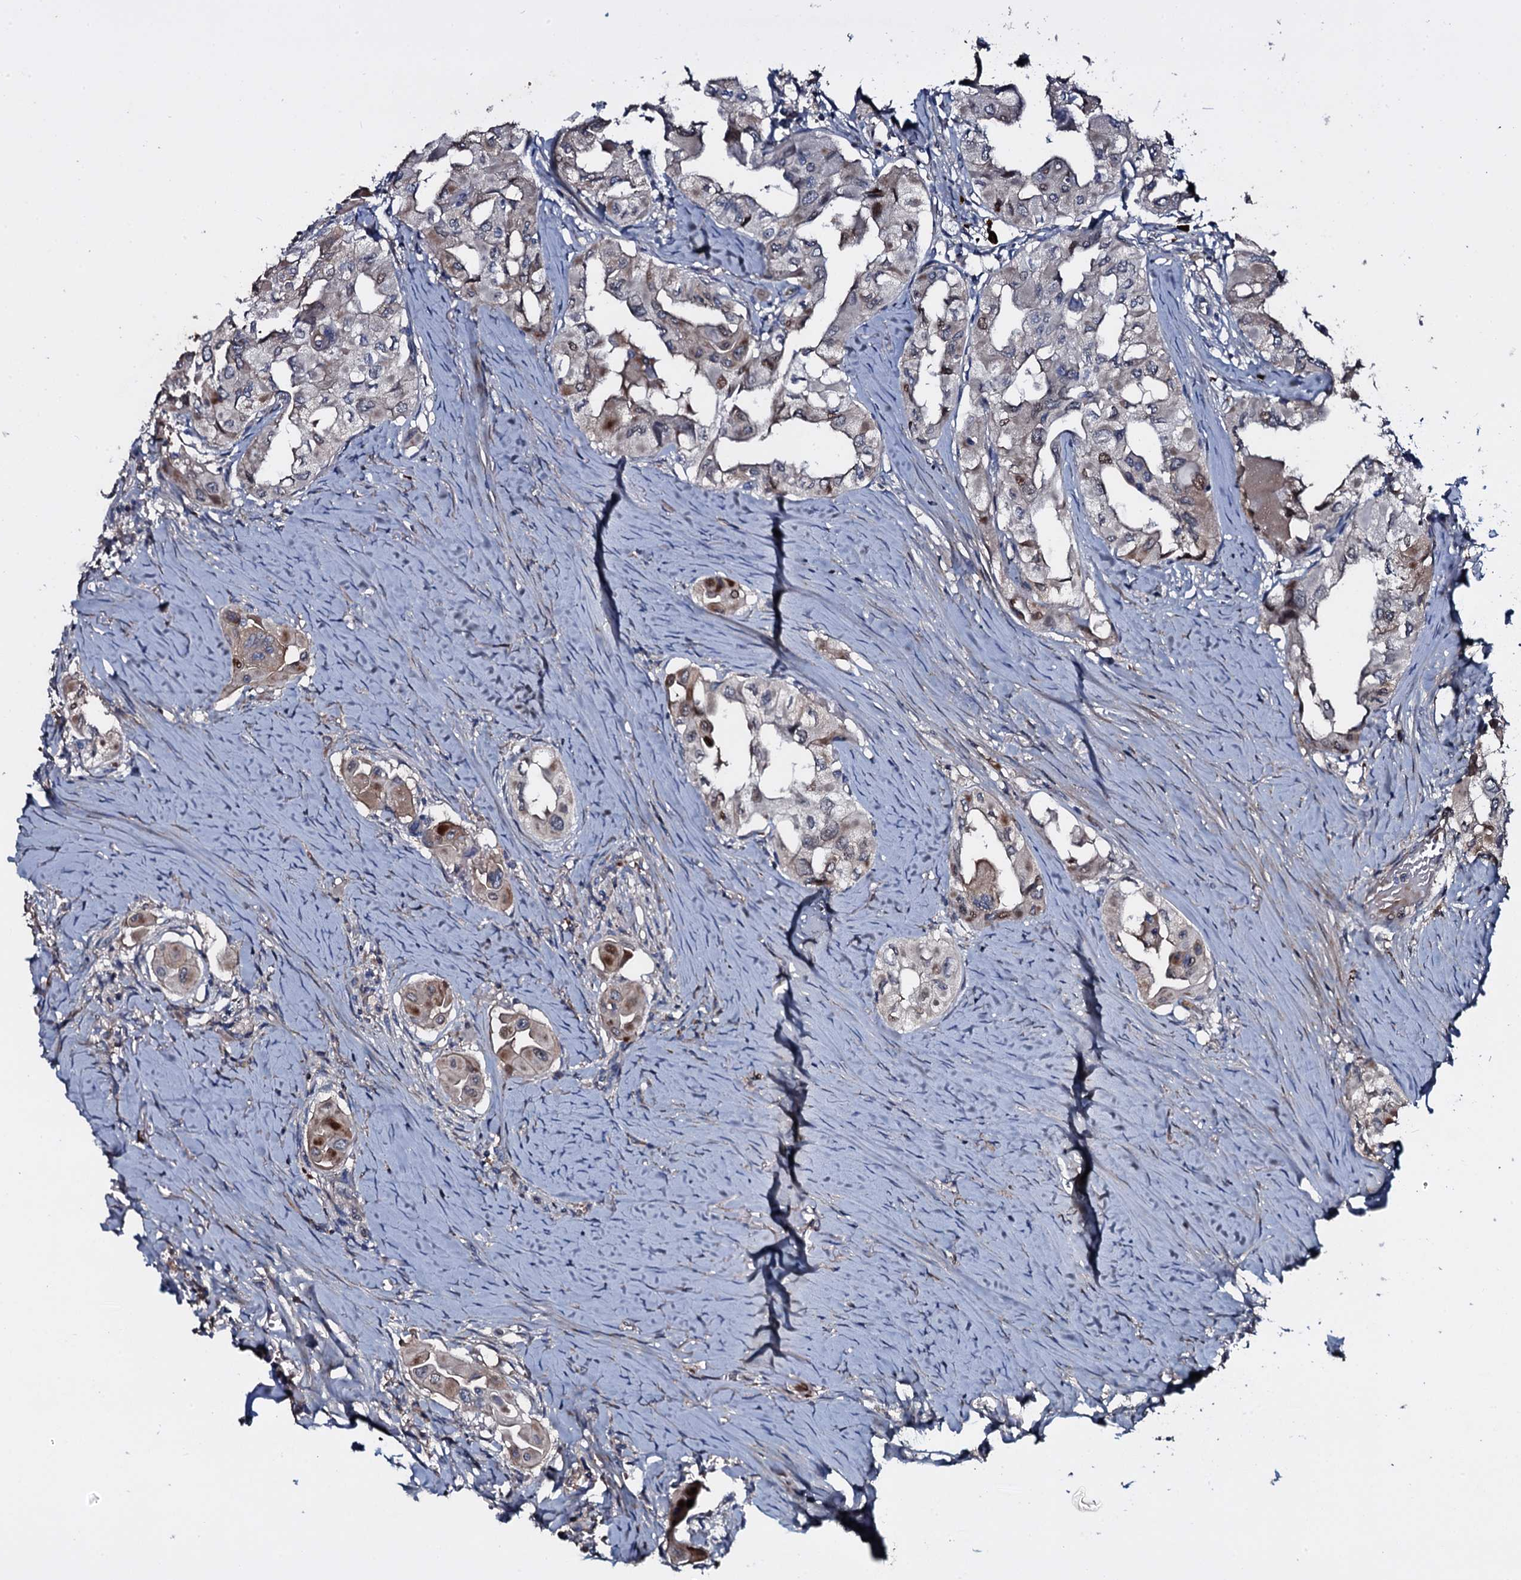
{"staining": {"intensity": "moderate", "quantity": "<25%", "location": "nuclear"}, "tissue": "thyroid cancer", "cell_type": "Tumor cells", "image_type": "cancer", "snomed": [{"axis": "morphology", "description": "Papillary adenocarcinoma, NOS"}, {"axis": "topography", "description": "Thyroid gland"}], "caption": "DAB immunohistochemical staining of thyroid papillary adenocarcinoma exhibits moderate nuclear protein expression in approximately <25% of tumor cells.", "gene": "LYG2", "patient": {"sex": "female", "age": 59}}